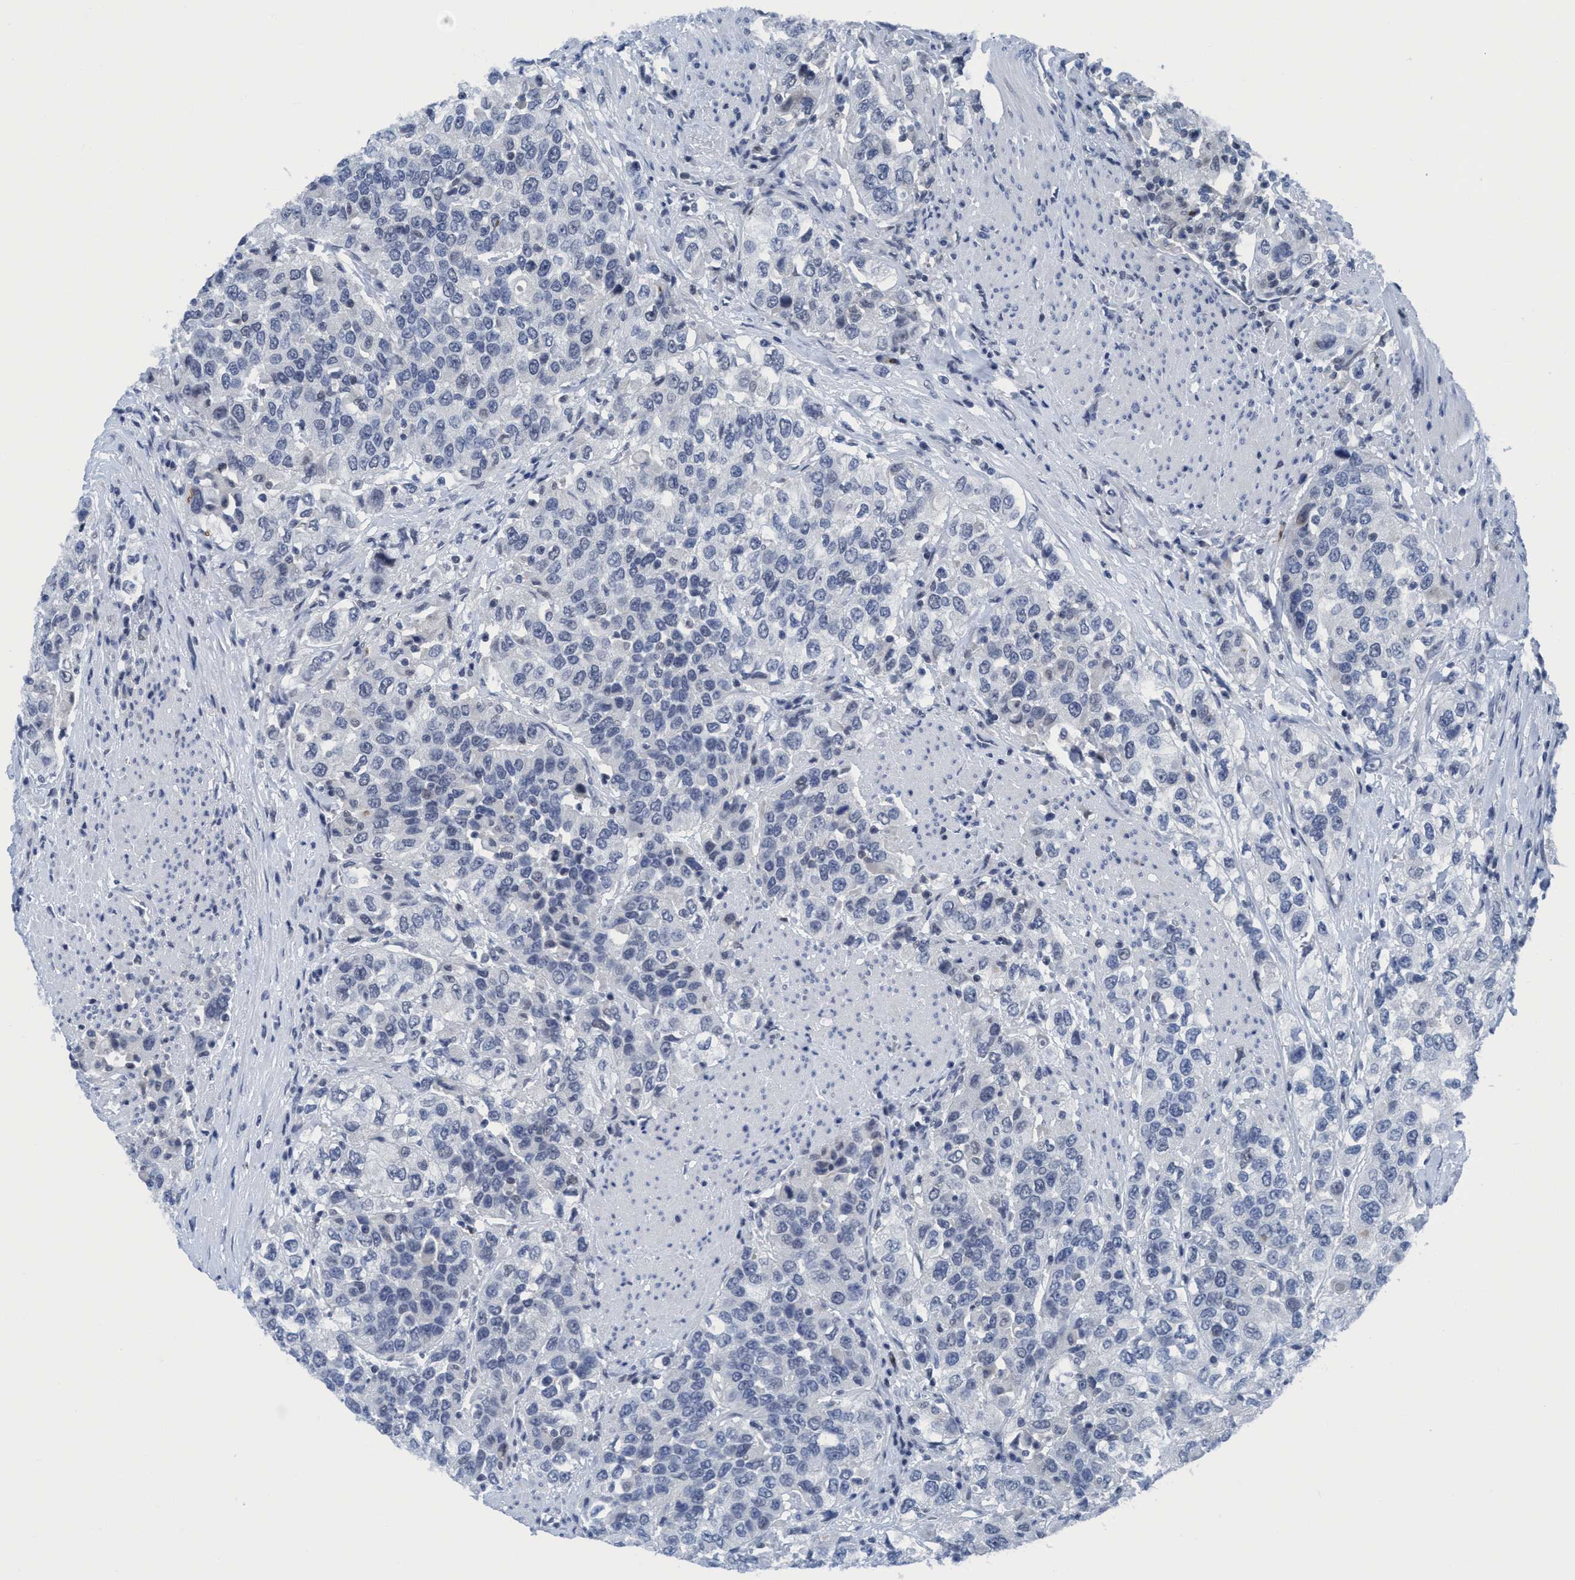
{"staining": {"intensity": "negative", "quantity": "none", "location": "none"}, "tissue": "urothelial cancer", "cell_type": "Tumor cells", "image_type": "cancer", "snomed": [{"axis": "morphology", "description": "Urothelial carcinoma, High grade"}, {"axis": "topography", "description": "Urinary bladder"}], "caption": "This photomicrograph is of urothelial carcinoma (high-grade) stained with immunohistochemistry to label a protein in brown with the nuclei are counter-stained blue. There is no staining in tumor cells.", "gene": "DNAI1", "patient": {"sex": "female", "age": 80}}